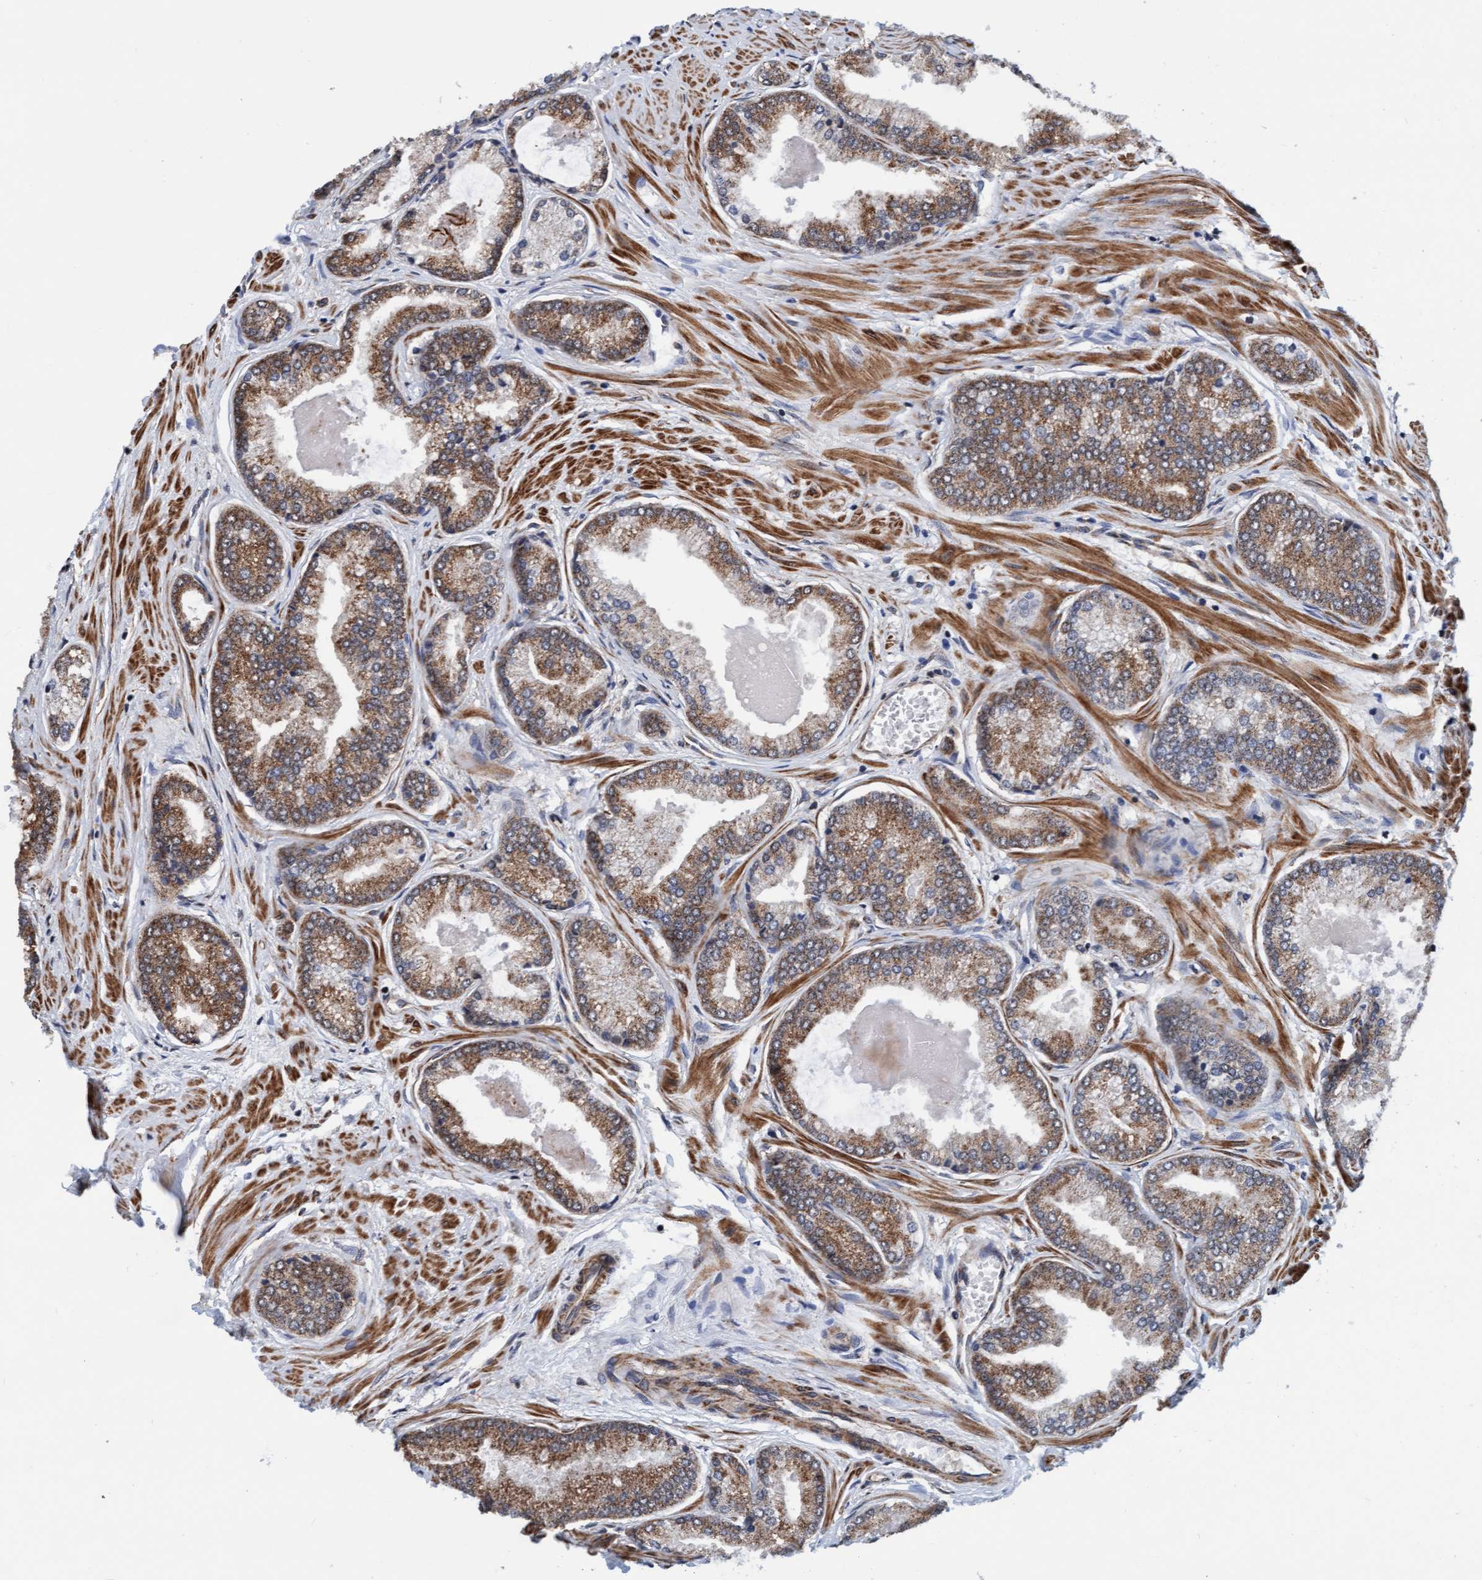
{"staining": {"intensity": "moderate", "quantity": ">75%", "location": "cytoplasmic/membranous"}, "tissue": "prostate cancer", "cell_type": "Tumor cells", "image_type": "cancer", "snomed": [{"axis": "morphology", "description": "Adenocarcinoma, High grade"}, {"axis": "topography", "description": "Prostate"}], "caption": "A brown stain labels moderate cytoplasmic/membranous positivity of a protein in human prostate cancer (high-grade adenocarcinoma) tumor cells.", "gene": "STXBP4", "patient": {"sex": "male", "age": 61}}